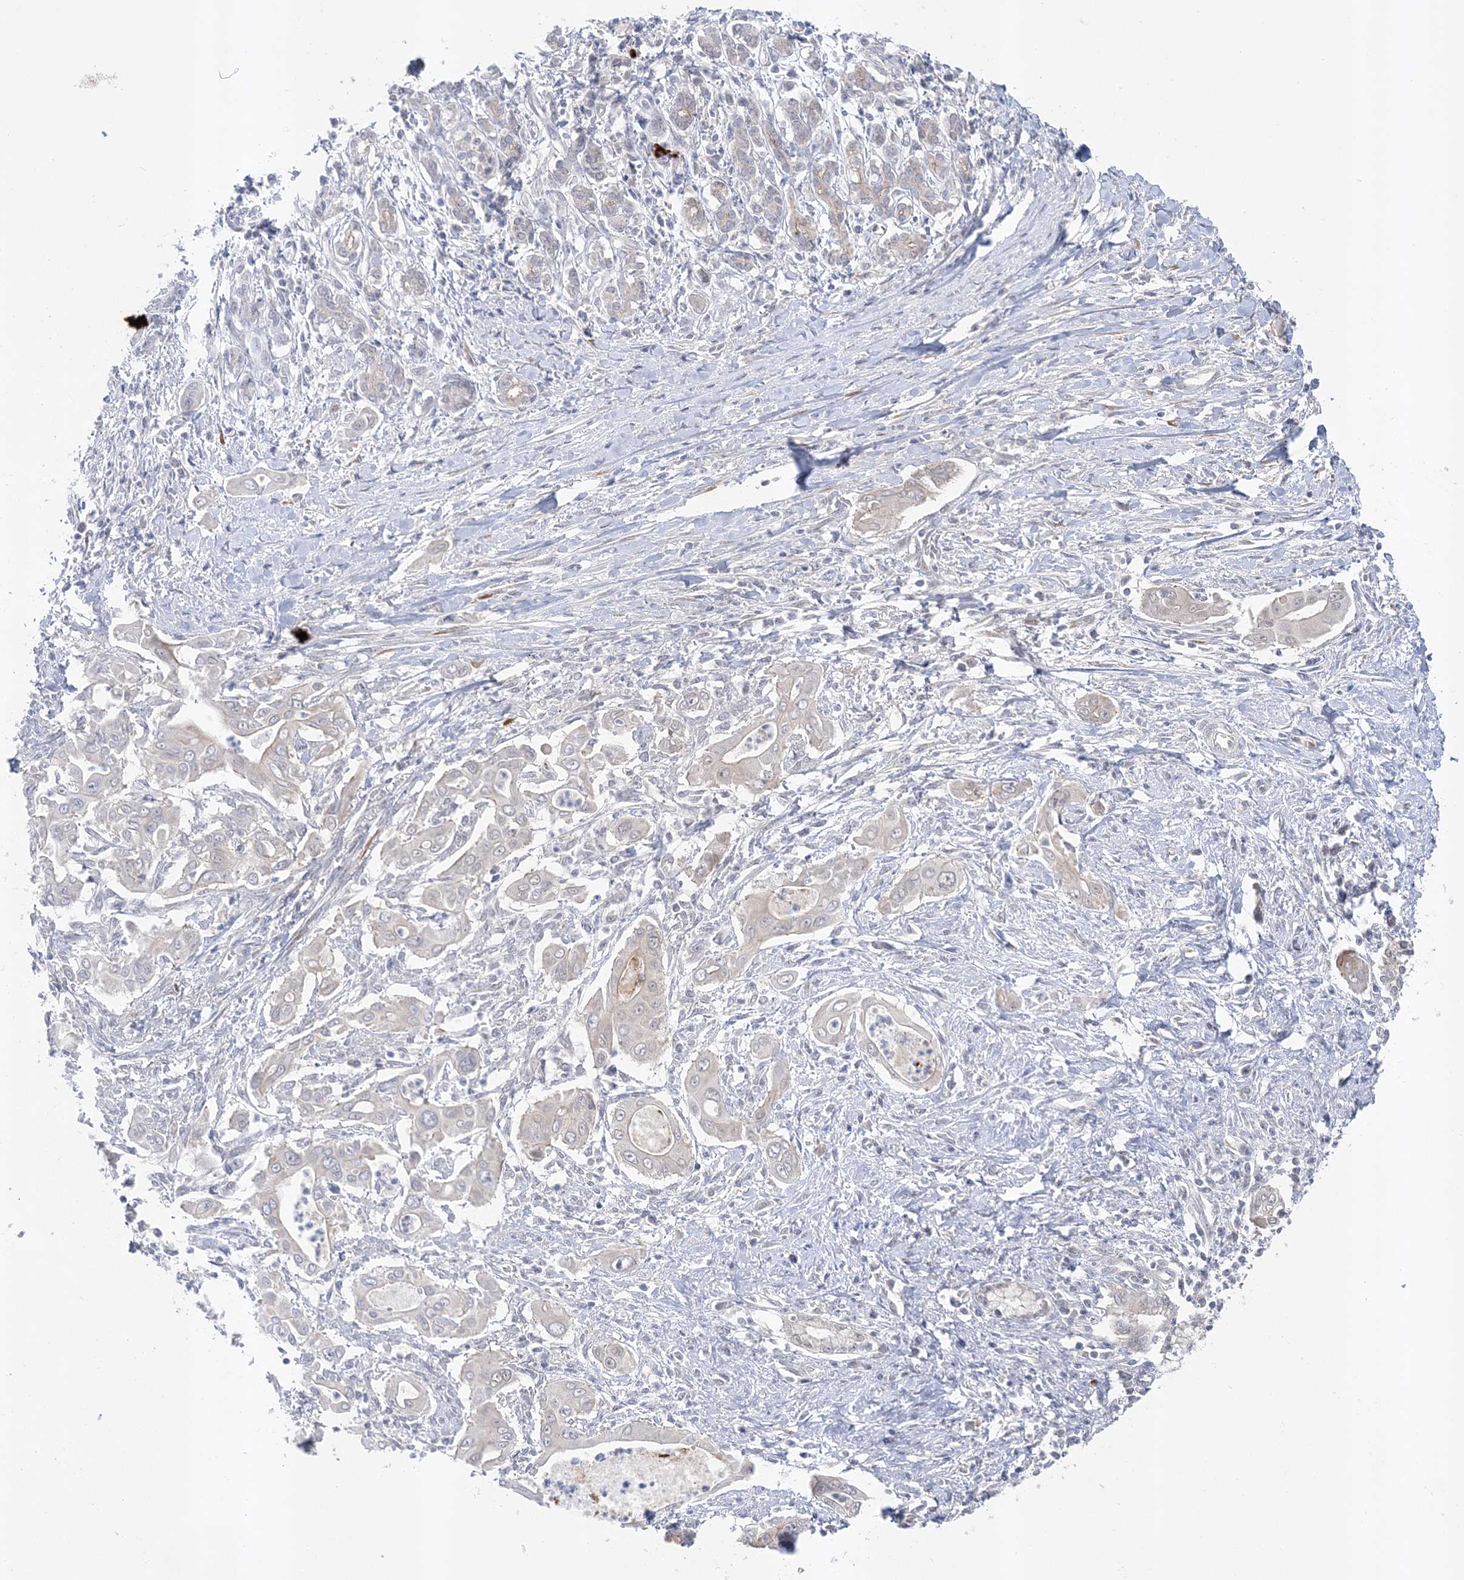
{"staining": {"intensity": "weak", "quantity": "25%-75%", "location": "cytoplasmic/membranous"}, "tissue": "pancreatic cancer", "cell_type": "Tumor cells", "image_type": "cancer", "snomed": [{"axis": "morphology", "description": "Adenocarcinoma, NOS"}, {"axis": "topography", "description": "Pancreas"}], "caption": "This image displays pancreatic adenocarcinoma stained with immunohistochemistry to label a protein in brown. The cytoplasmic/membranous of tumor cells show weak positivity for the protein. Nuclei are counter-stained blue.", "gene": "MMADHC", "patient": {"sex": "male", "age": 58}}